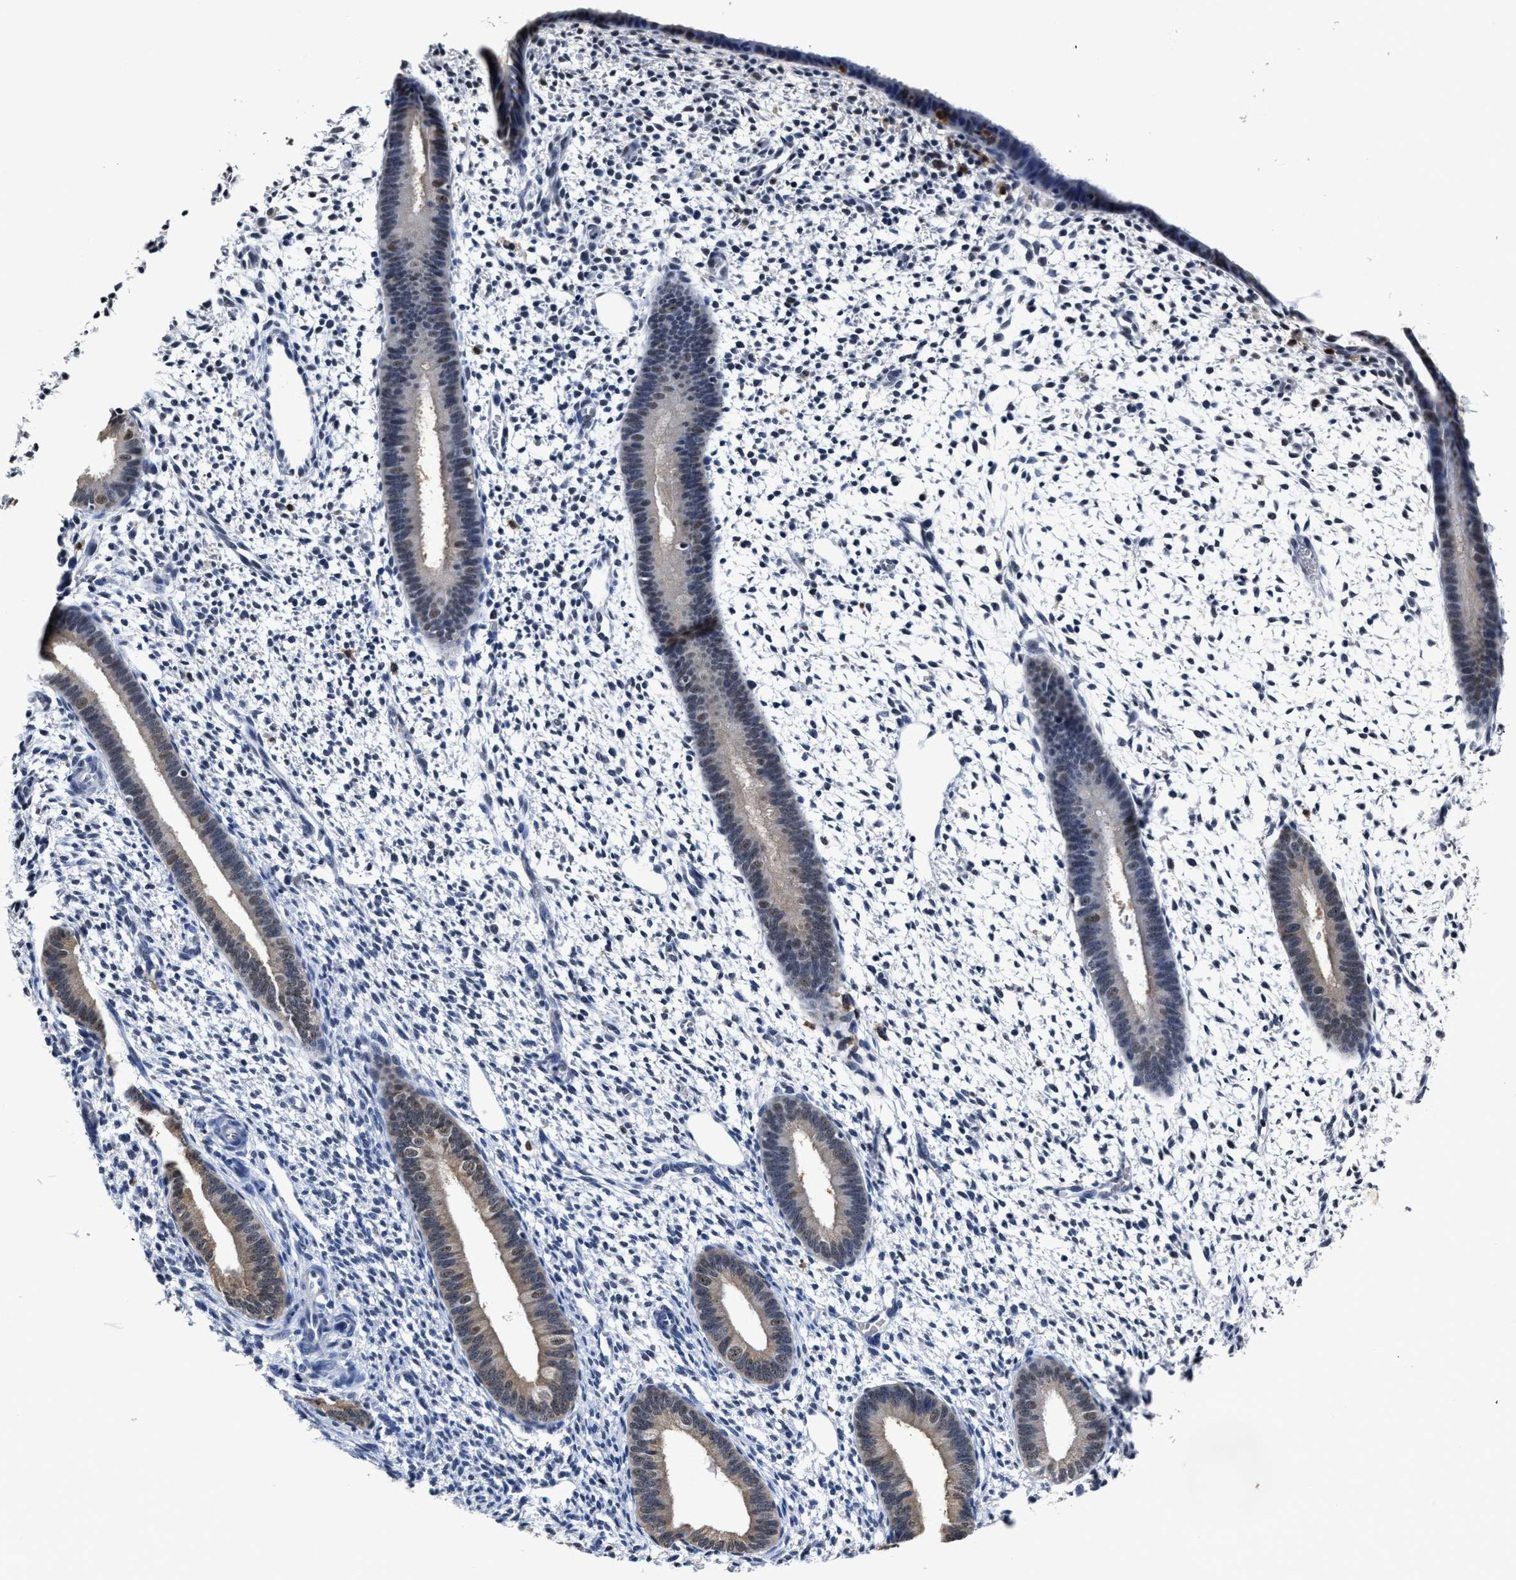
{"staining": {"intensity": "negative", "quantity": "none", "location": "none"}, "tissue": "endometrium", "cell_type": "Cells in endometrial stroma", "image_type": "normal", "snomed": [{"axis": "morphology", "description": "Normal tissue, NOS"}, {"axis": "topography", "description": "Endometrium"}], "caption": "Immunohistochemistry (IHC) of unremarkable endometrium reveals no staining in cells in endometrial stroma.", "gene": "PRPF4B", "patient": {"sex": "female", "age": 46}}